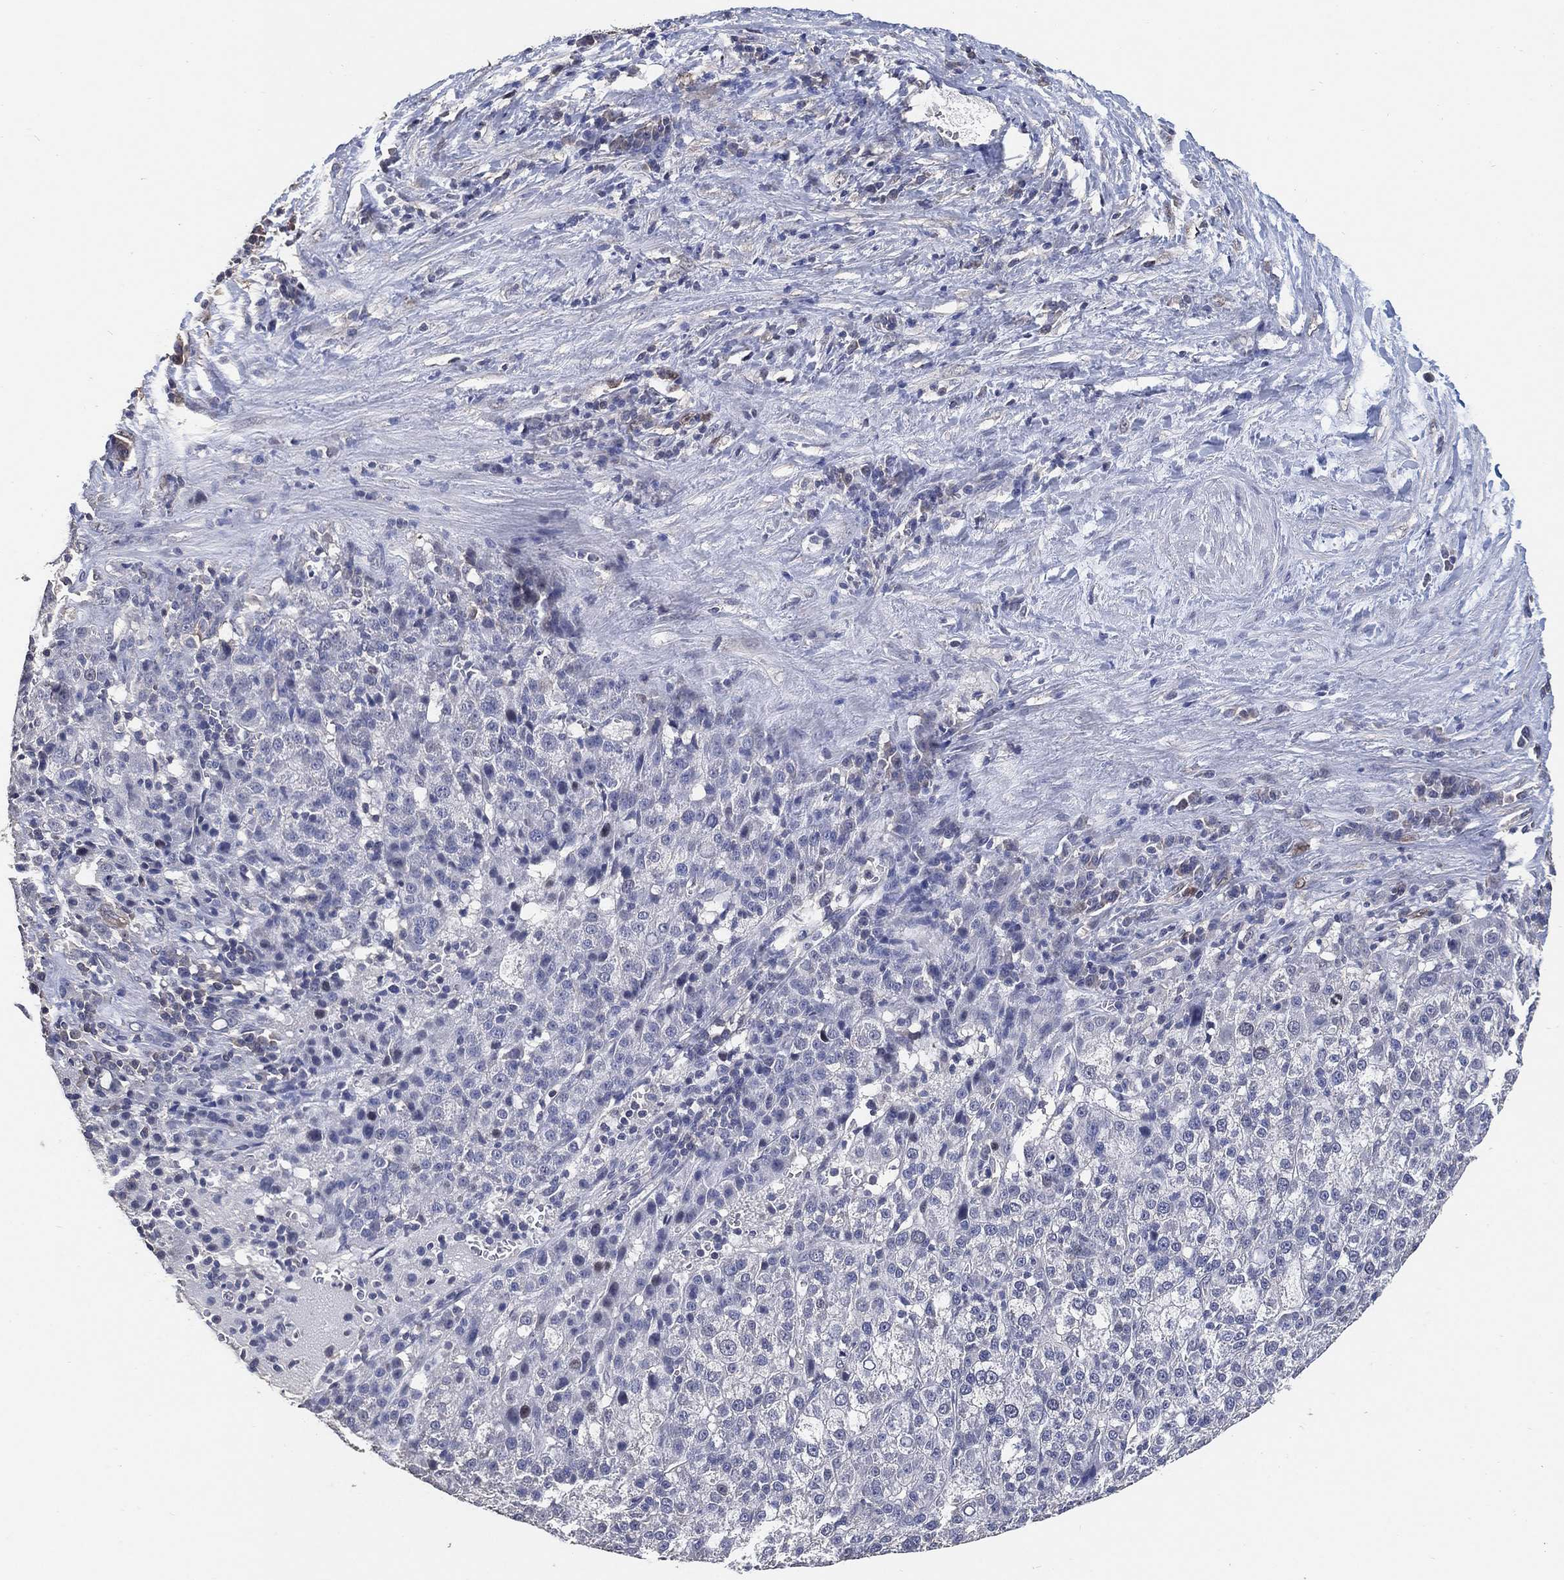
{"staining": {"intensity": "negative", "quantity": "none", "location": "none"}, "tissue": "liver cancer", "cell_type": "Tumor cells", "image_type": "cancer", "snomed": [{"axis": "morphology", "description": "Carcinoma, Hepatocellular, NOS"}, {"axis": "topography", "description": "Liver"}], "caption": "Tumor cells show no significant protein staining in liver hepatocellular carcinoma.", "gene": "KLK5", "patient": {"sex": "female", "age": 60}}